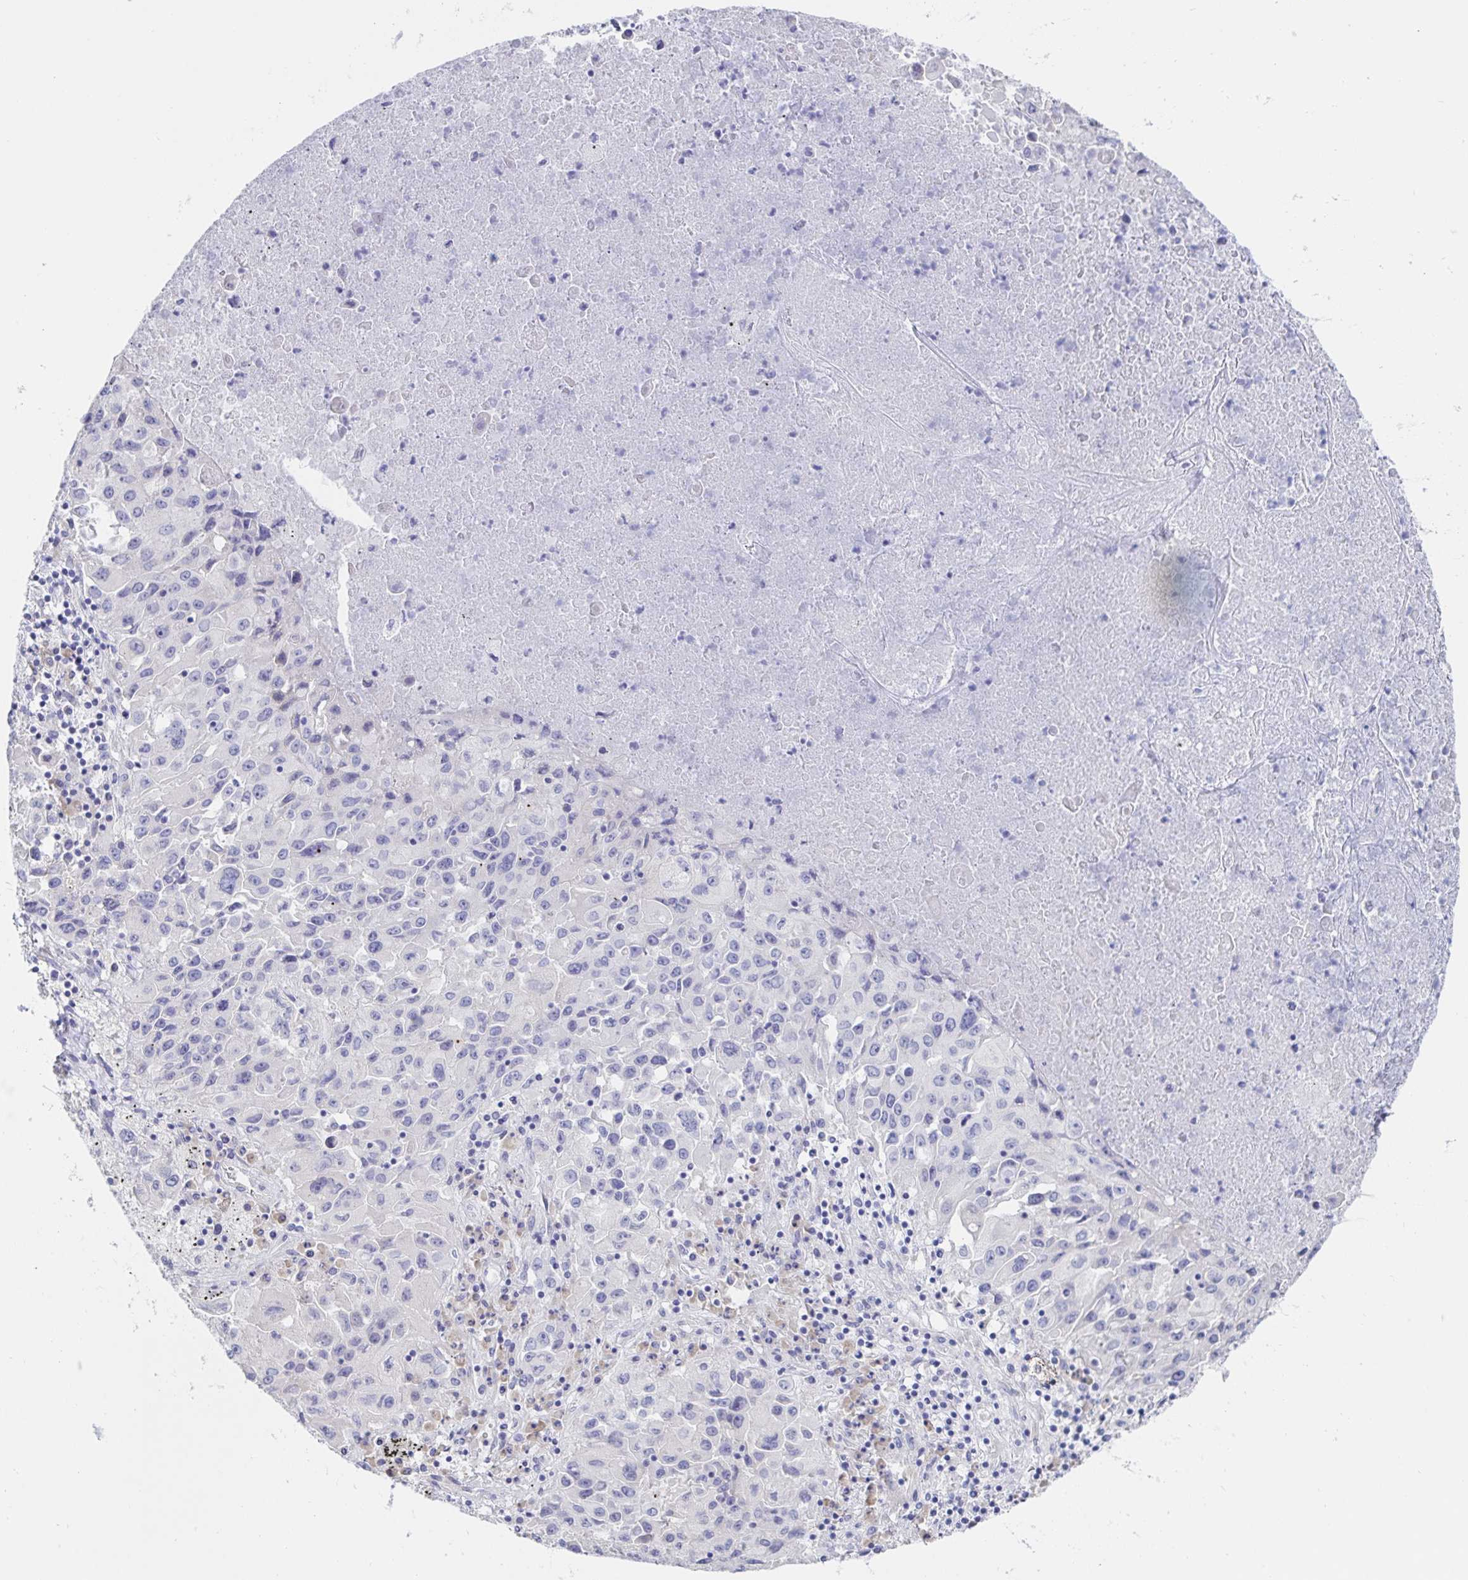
{"staining": {"intensity": "negative", "quantity": "none", "location": "none"}, "tissue": "lung cancer", "cell_type": "Tumor cells", "image_type": "cancer", "snomed": [{"axis": "morphology", "description": "Squamous cell carcinoma, NOS"}, {"axis": "topography", "description": "Lung"}], "caption": "Immunohistochemical staining of squamous cell carcinoma (lung) displays no significant expression in tumor cells.", "gene": "SIAH3", "patient": {"sex": "male", "age": 63}}